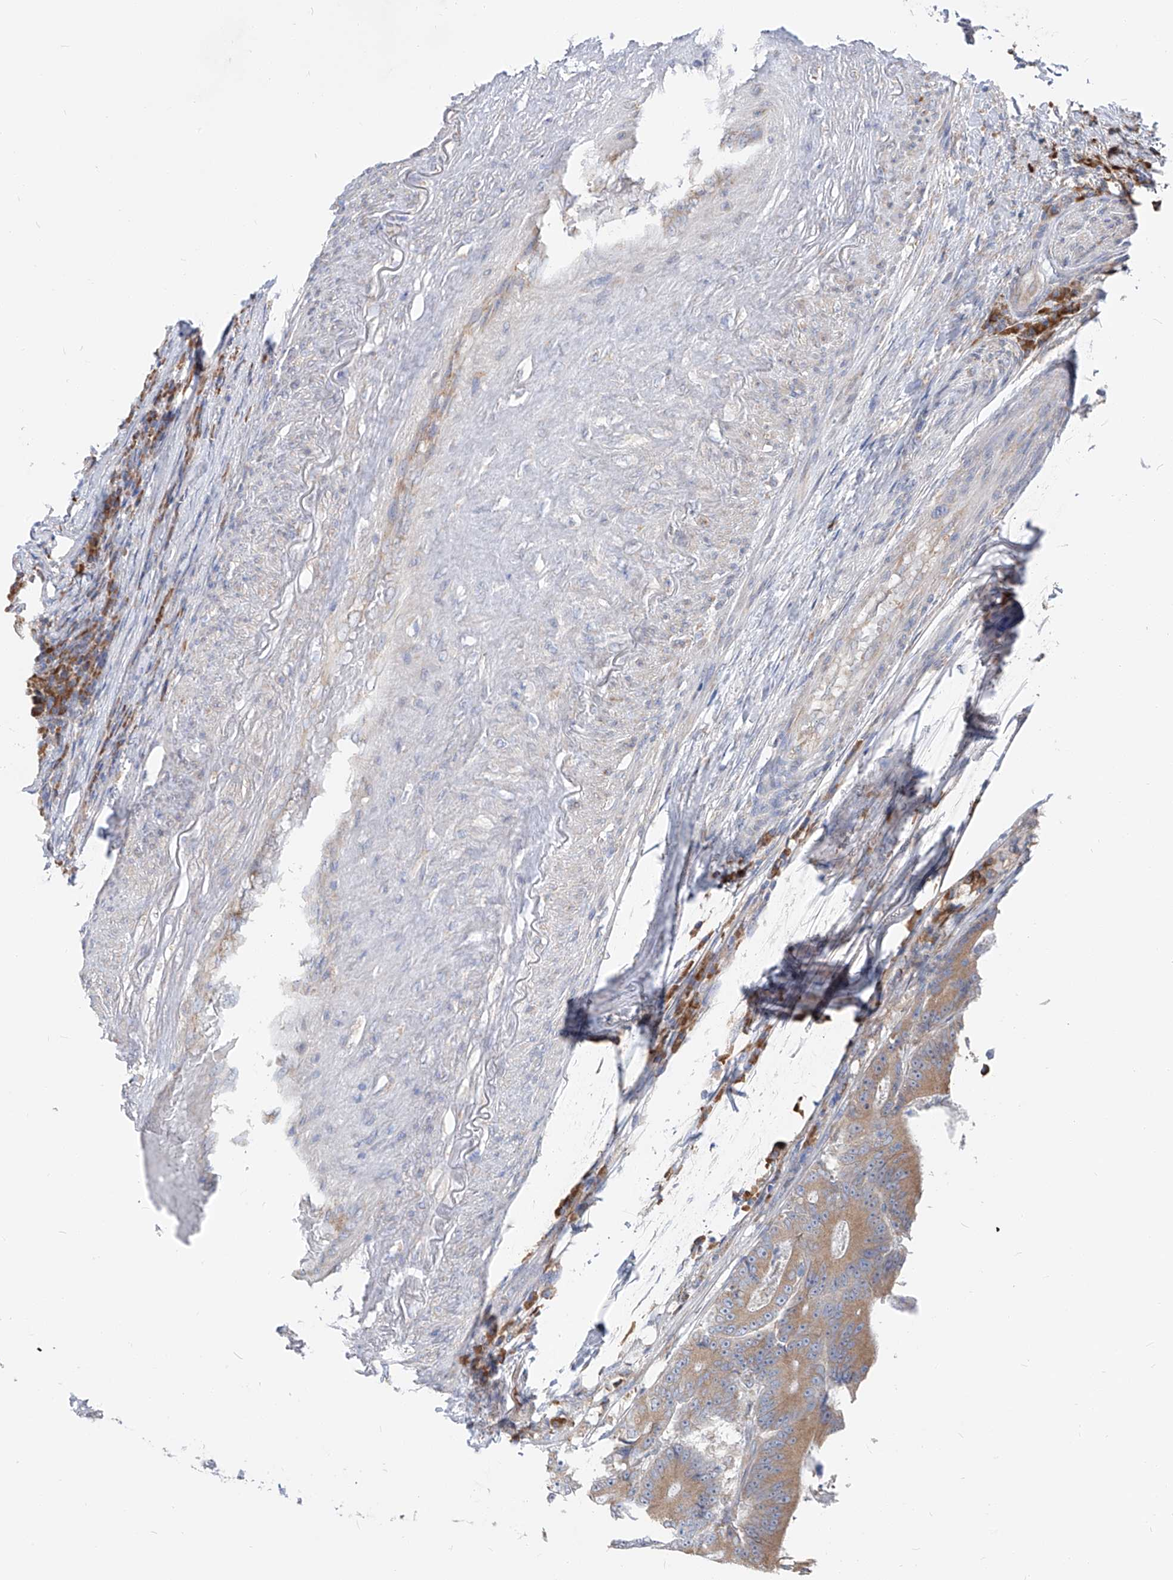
{"staining": {"intensity": "moderate", "quantity": ">75%", "location": "cytoplasmic/membranous"}, "tissue": "colorectal cancer", "cell_type": "Tumor cells", "image_type": "cancer", "snomed": [{"axis": "morphology", "description": "Adenocarcinoma, NOS"}, {"axis": "topography", "description": "Colon"}], "caption": "A brown stain labels moderate cytoplasmic/membranous staining of a protein in colorectal cancer tumor cells. (DAB (3,3'-diaminobenzidine) = brown stain, brightfield microscopy at high magnification).", "gene": "UFL1", "patient": {"sex": "male", "age": 83}}